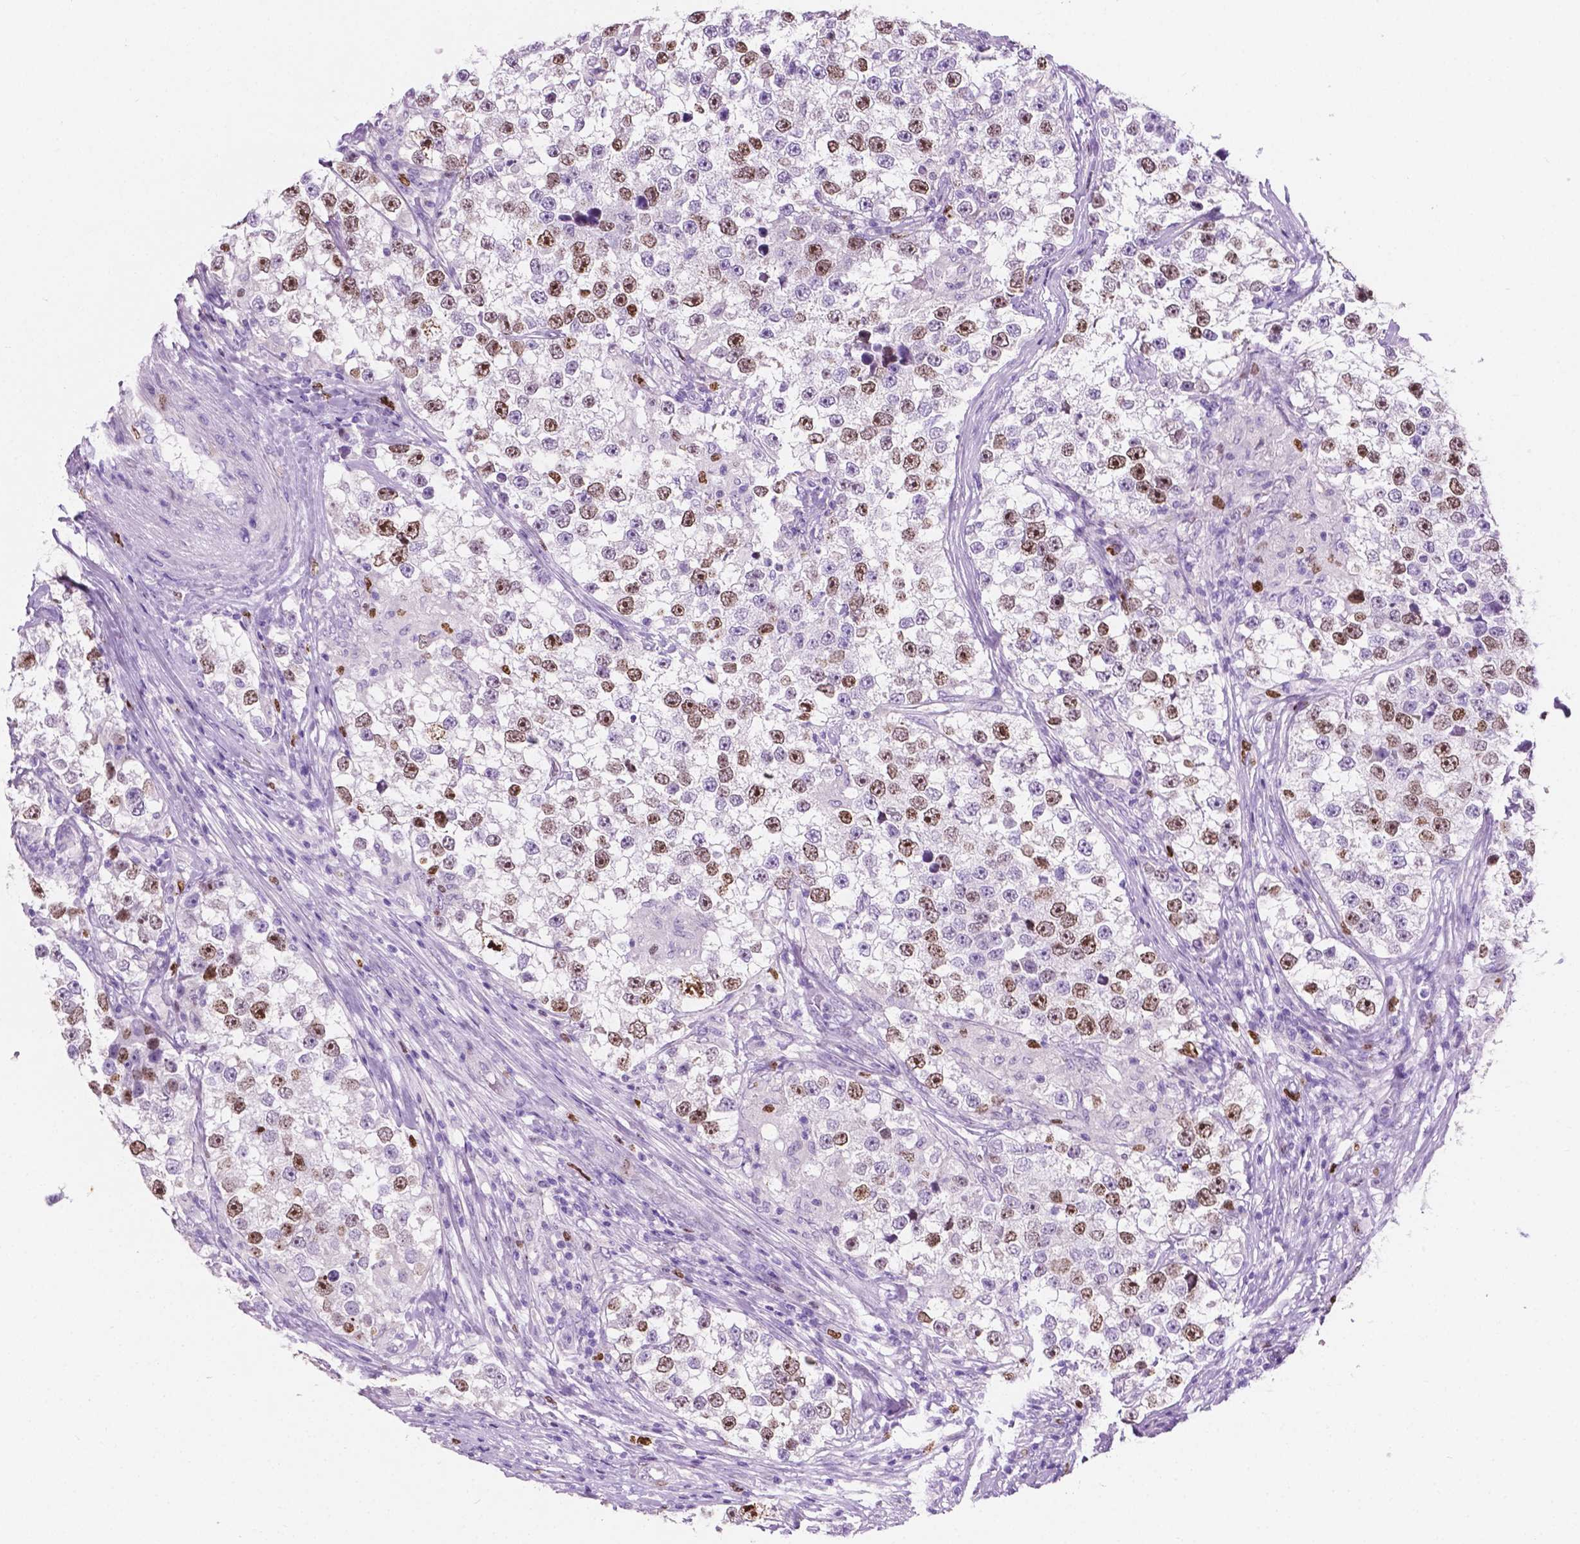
{"staining": {"intensity": "moderate", "quantity": "25%-75%", "location": "nuclear"}, "tissue": "testis cancer", "cell_type": "Tumor cells", "image_type": "cancer", "snomed": [{"axis": "morphology", "description": "Seminoma, NOS"}, {"axis": "topography", "description": "Testis"}], "caption": "The immunohistochemical stain labels moderate nuclear staining in tumor cells of testis cancer (seminoma) tissue.", "gene": "SIAH2", "patient": {"sex": "male", "age": 46}}